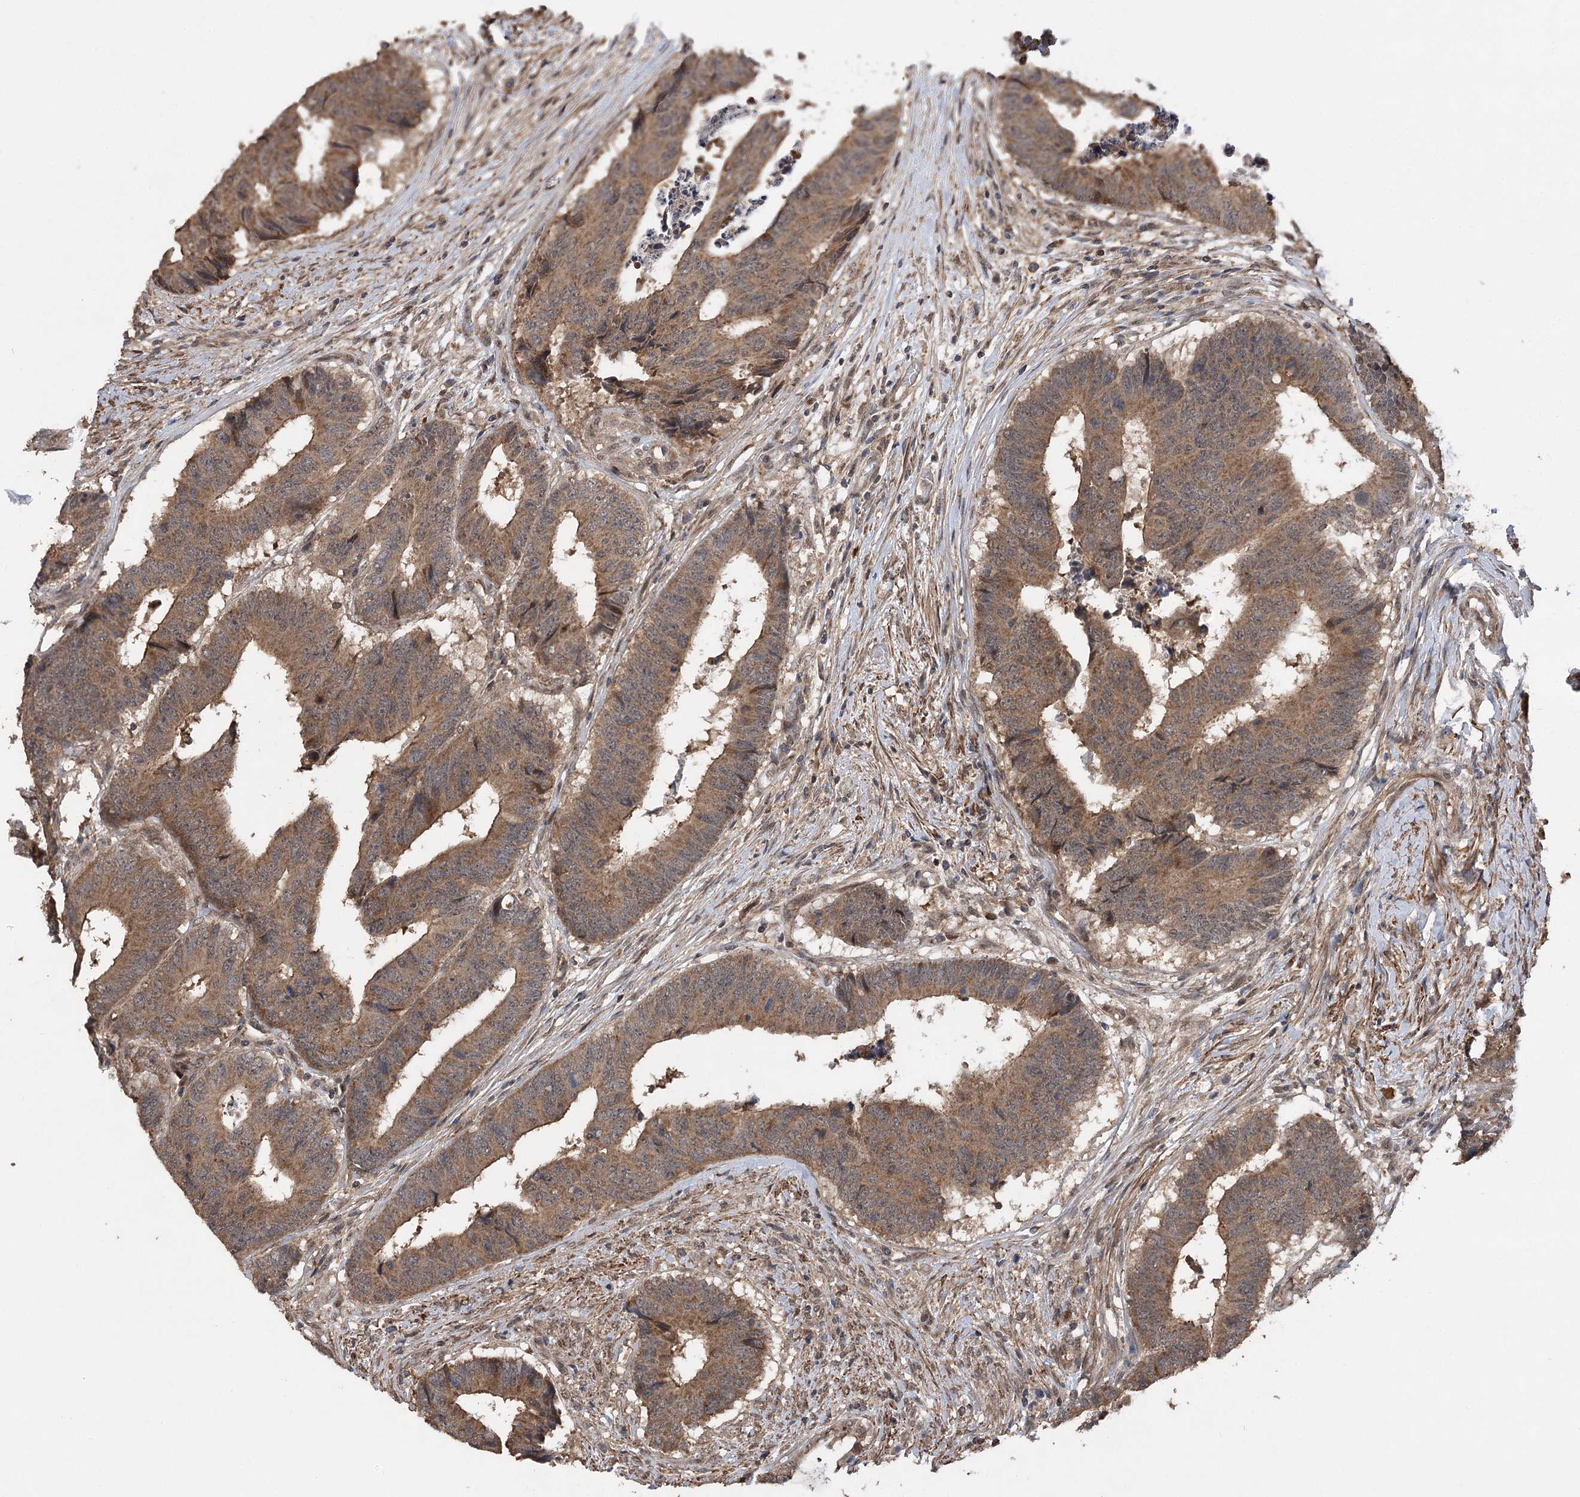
{"staining": {"intensity": "moderate", "quantity": ">75%", "location": "cytoplasmic/membranous"}, "tissue": "colorectal cancer", "cell_type": "Tumor cells", "image_type": "cancer", "snomed": [{"axis": "morphology", "description": "Adenocarcinoma, NOS"}, {"axis": "topography", "description": "Rectum"}], "caption": "This image exhibits IHC staining of colorectal adenocarcinoma, with medium moderate cytoplasmic/membranous staining in approximately >75% of tumor cells.", "gene": "TENM2", "patient": {"sex": "male", "age": 84}}